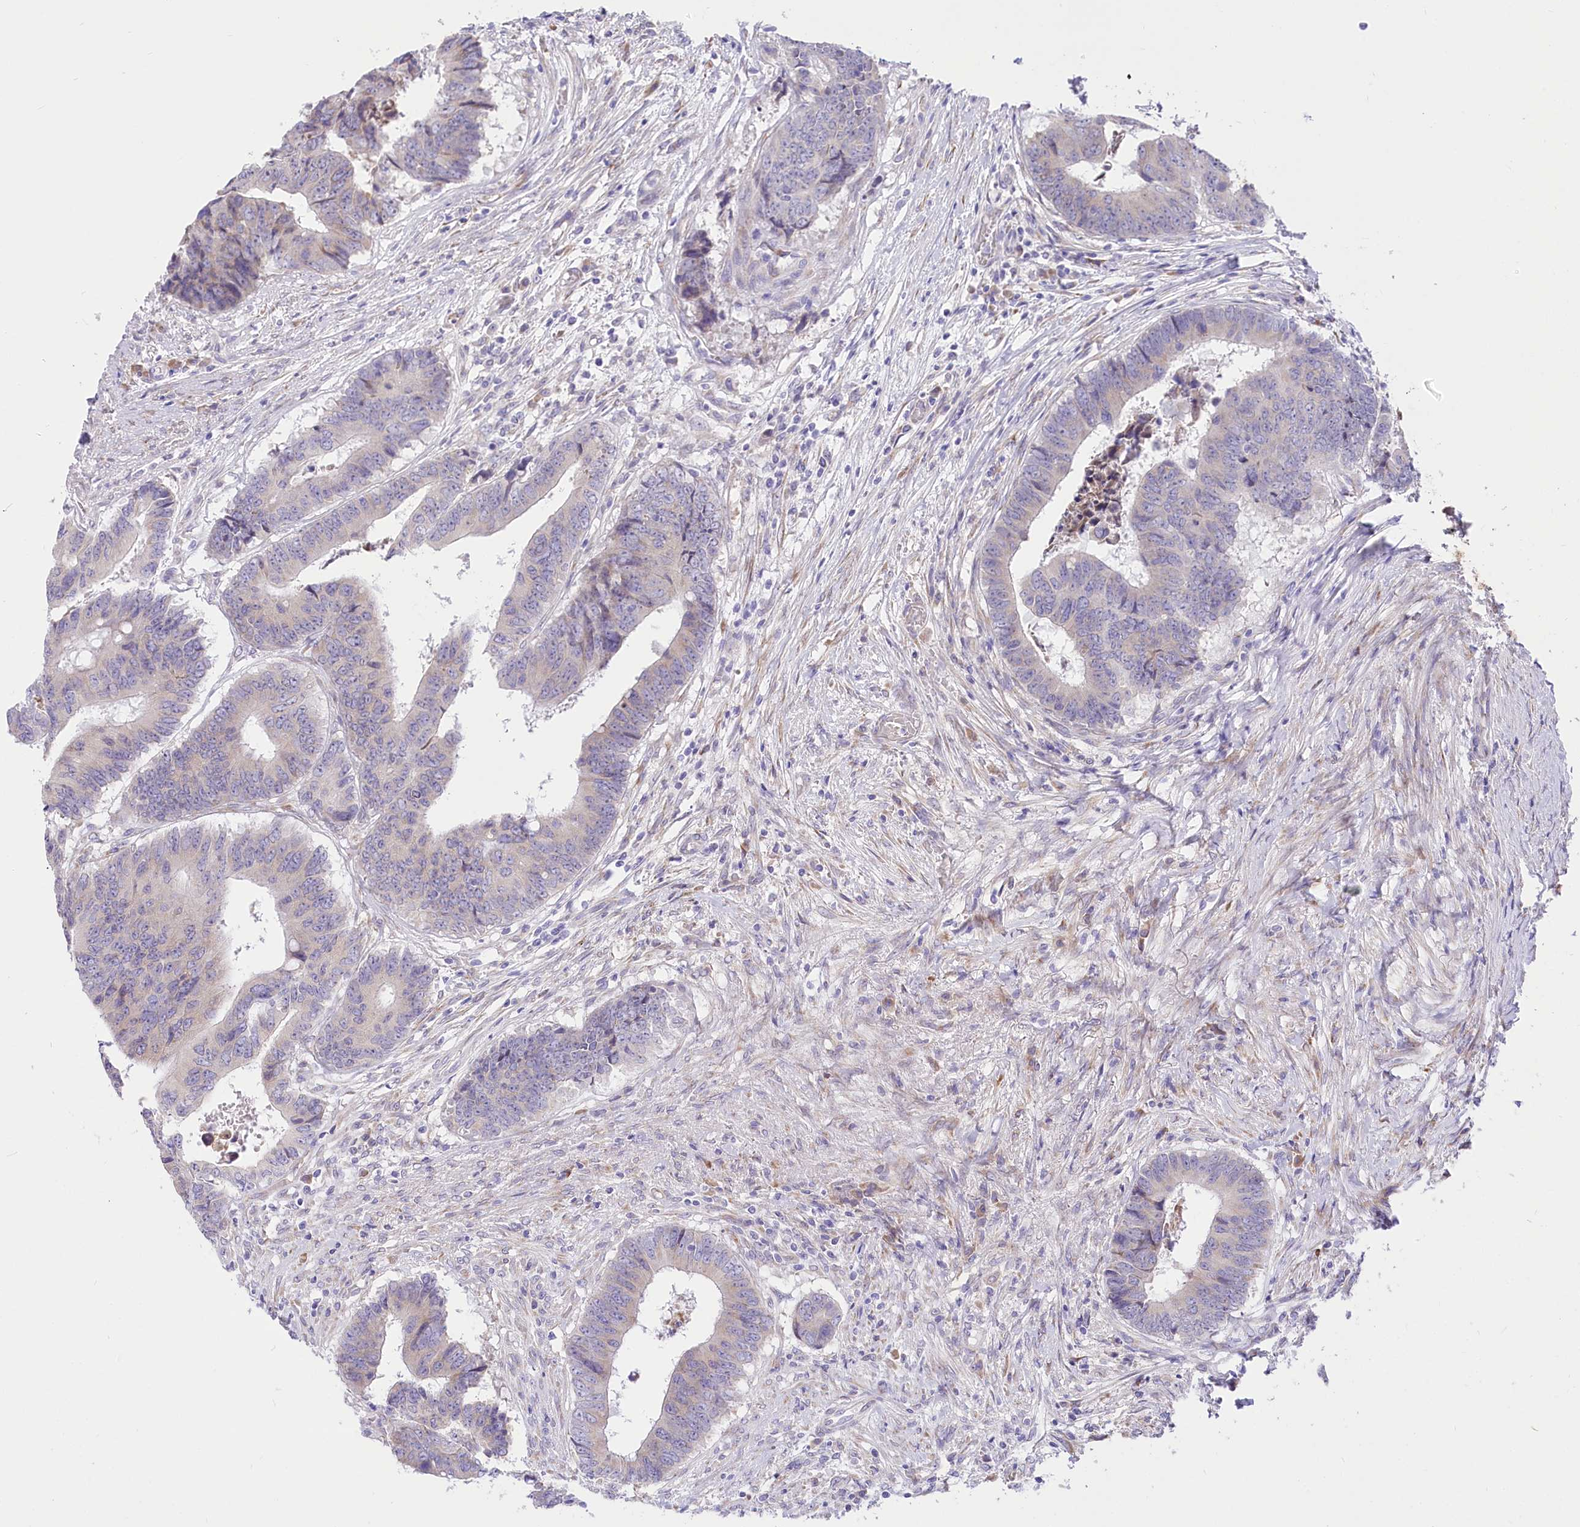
{"staining": {"intensity": "weak", "quantity": "<25%", "location": "cytoplasmic/membranous"}, "tissue": "colorectal cancer", "cell_type": "Tumor cells", "image_type": "cancer", "snomed": [{"axis": "morphology", "description": "Adenocarcinoma, NOS"}, {"axis": "topography", "description": "Rectum"}], "caption": "Colorectal cancer was stained to show a protein in brown. There is no significant staining in tumor cells.", "gene": "STT3B", "patient": {"sex": "male", "age": 84}}